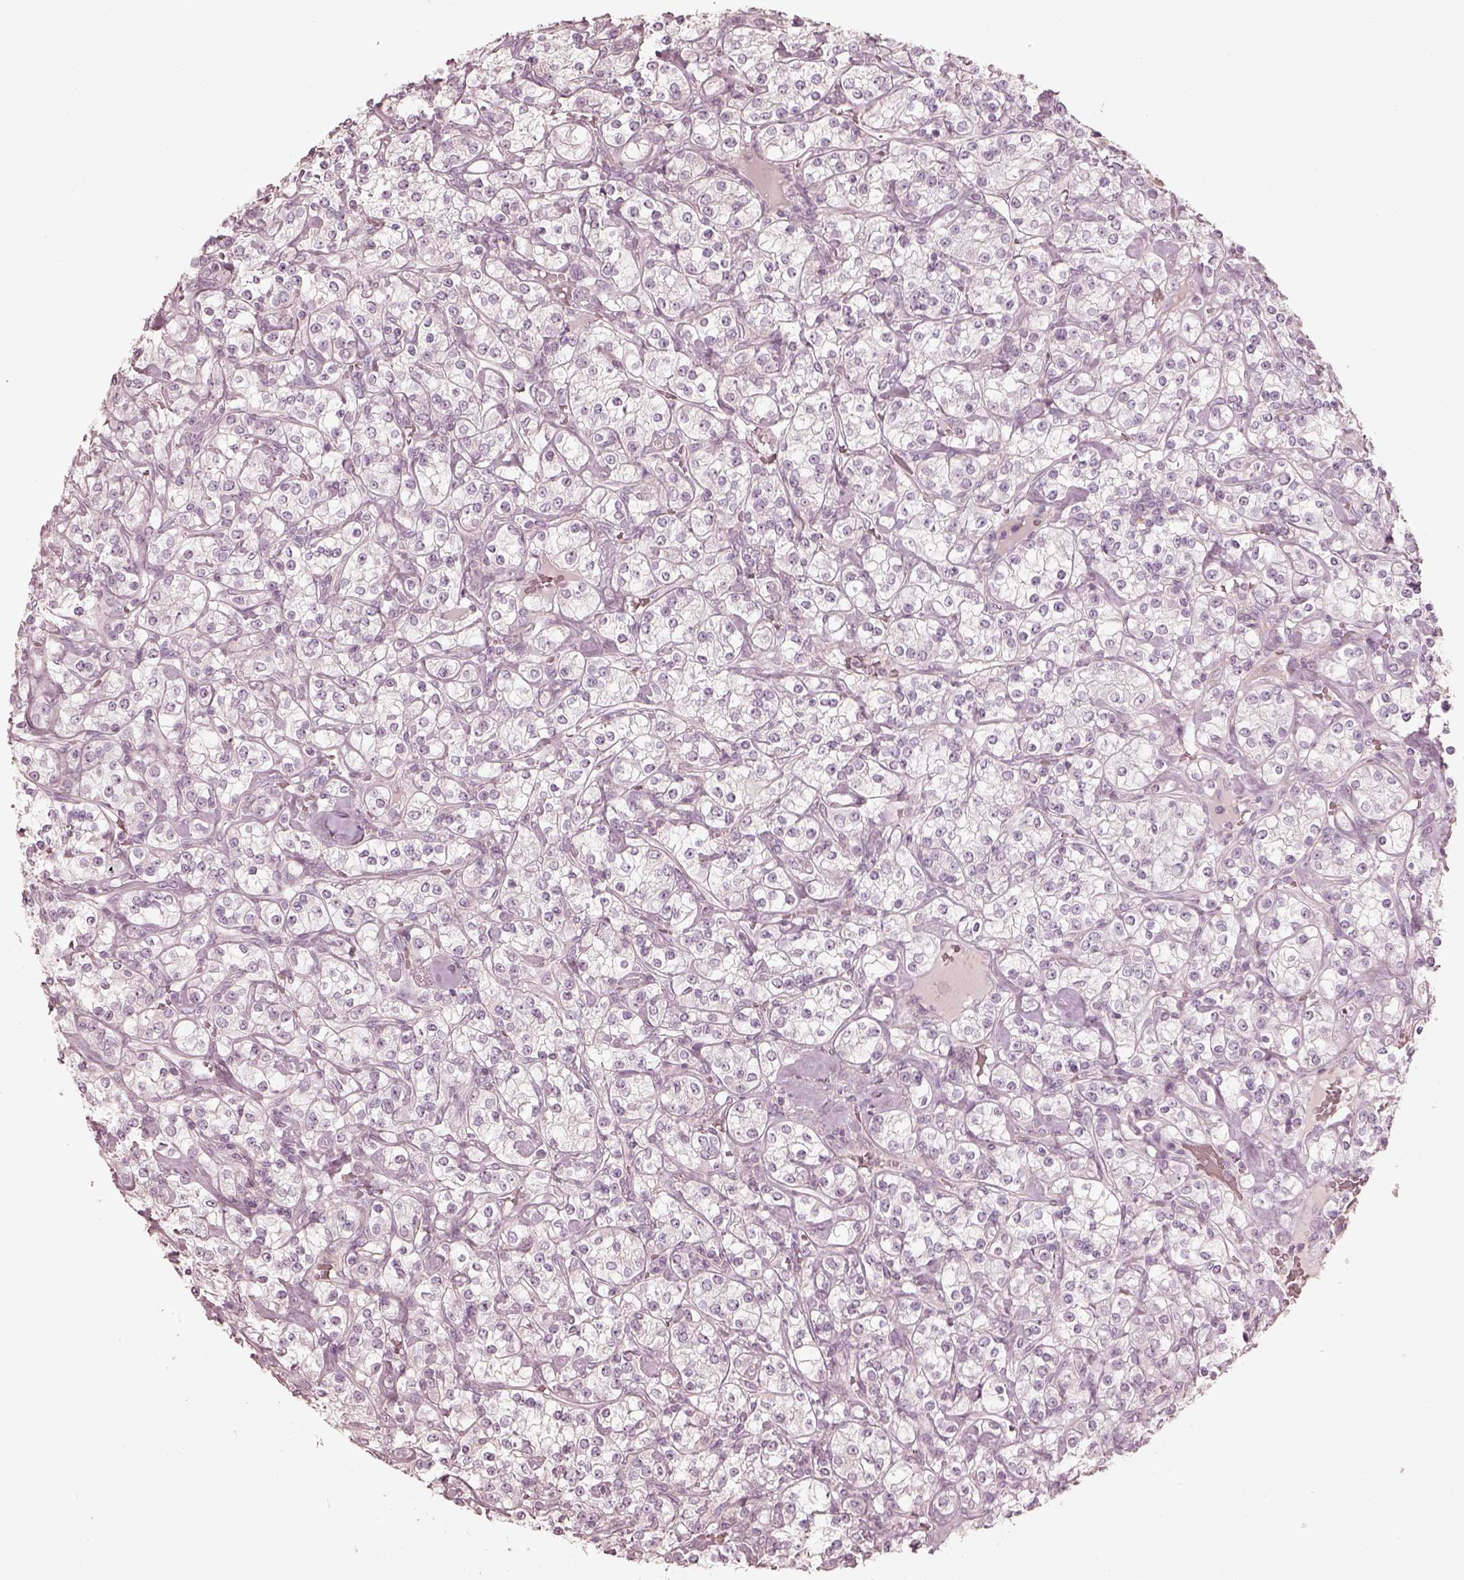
{"staining": {"intensity": "negative", "quantity": "none", "location": "none"}, "tissue": "renal cancer", "cell_type": "Tumor cells", "image_type": "cancer", "snomed": [{"axis": "morphology", "description": "Adenocarcinoma, NOS"}, {"axis": "topography", "description": "Kidney"}], "caption": "High magnification brightfield microscopy of adenocarcinoma (renal) stained with DAB (brown) and counterstained with hematoxylin (blue): tumor cells show no significant staining.", "gene": "PRLHR", "patient": {"sex": "male", "age": 77}}